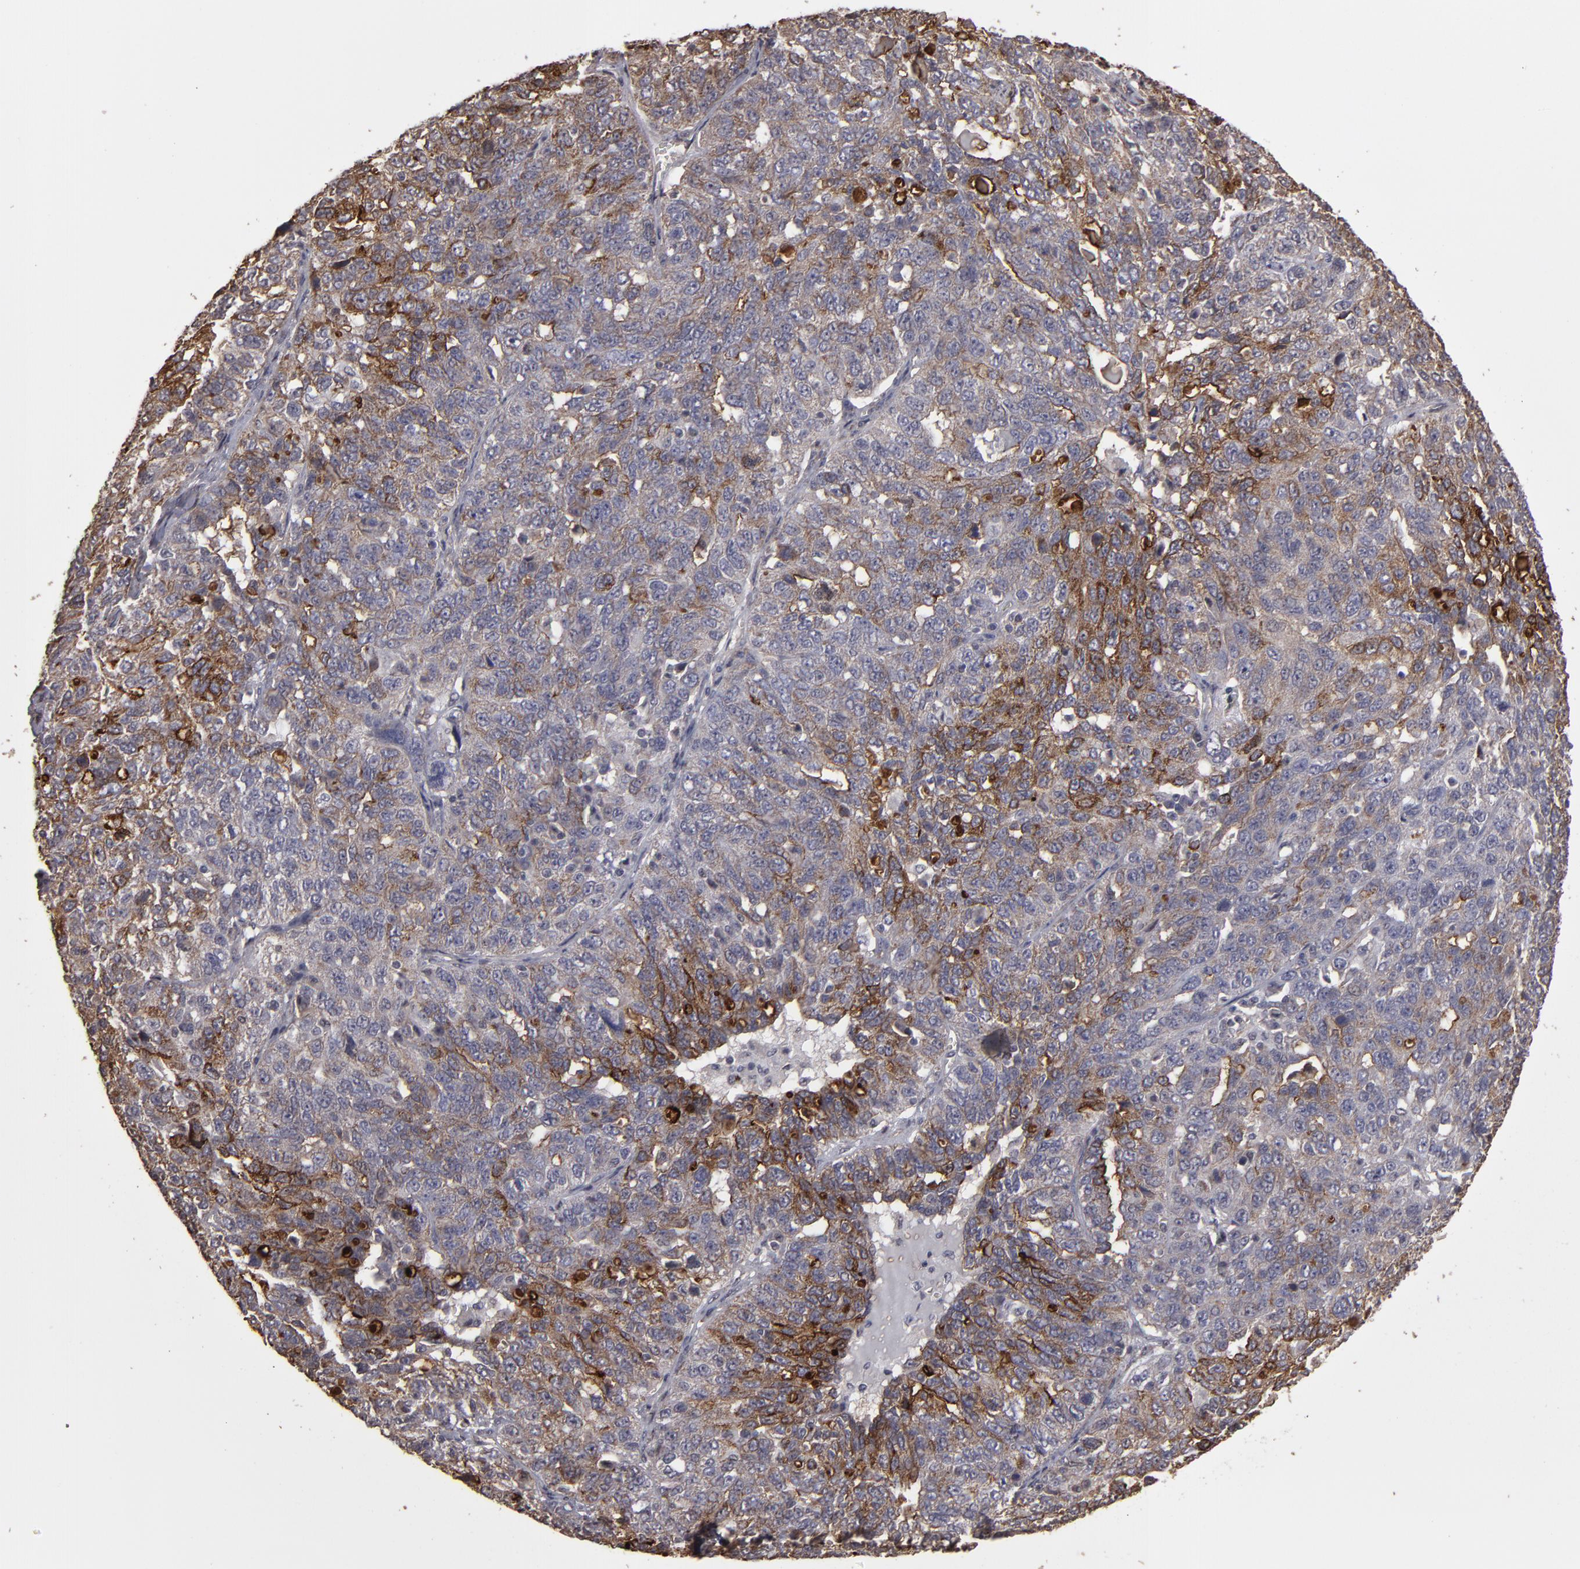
{"staining": {"intensity": "strong", "quantity": "25%-75%", "location": "cytoplasmic/membranous"}, "tissue": "ovarian cancer", "cell_type": "Tumor cells", "image_type": "cancer", "snomed": [{"axis": "morphology", "description": "Cystadenocarcinoma, serous, NOS"}, {"axis": "topography", "description": "Ovary"}], "caption": "Tumor cells reveal strong cytoplasmic/membranous staining in about 25%-75% of cells in ovarian cancer (serous cystadenocarcinoma).", "gene": "CD55", "patient": {"sex": "female", "age": 71}}